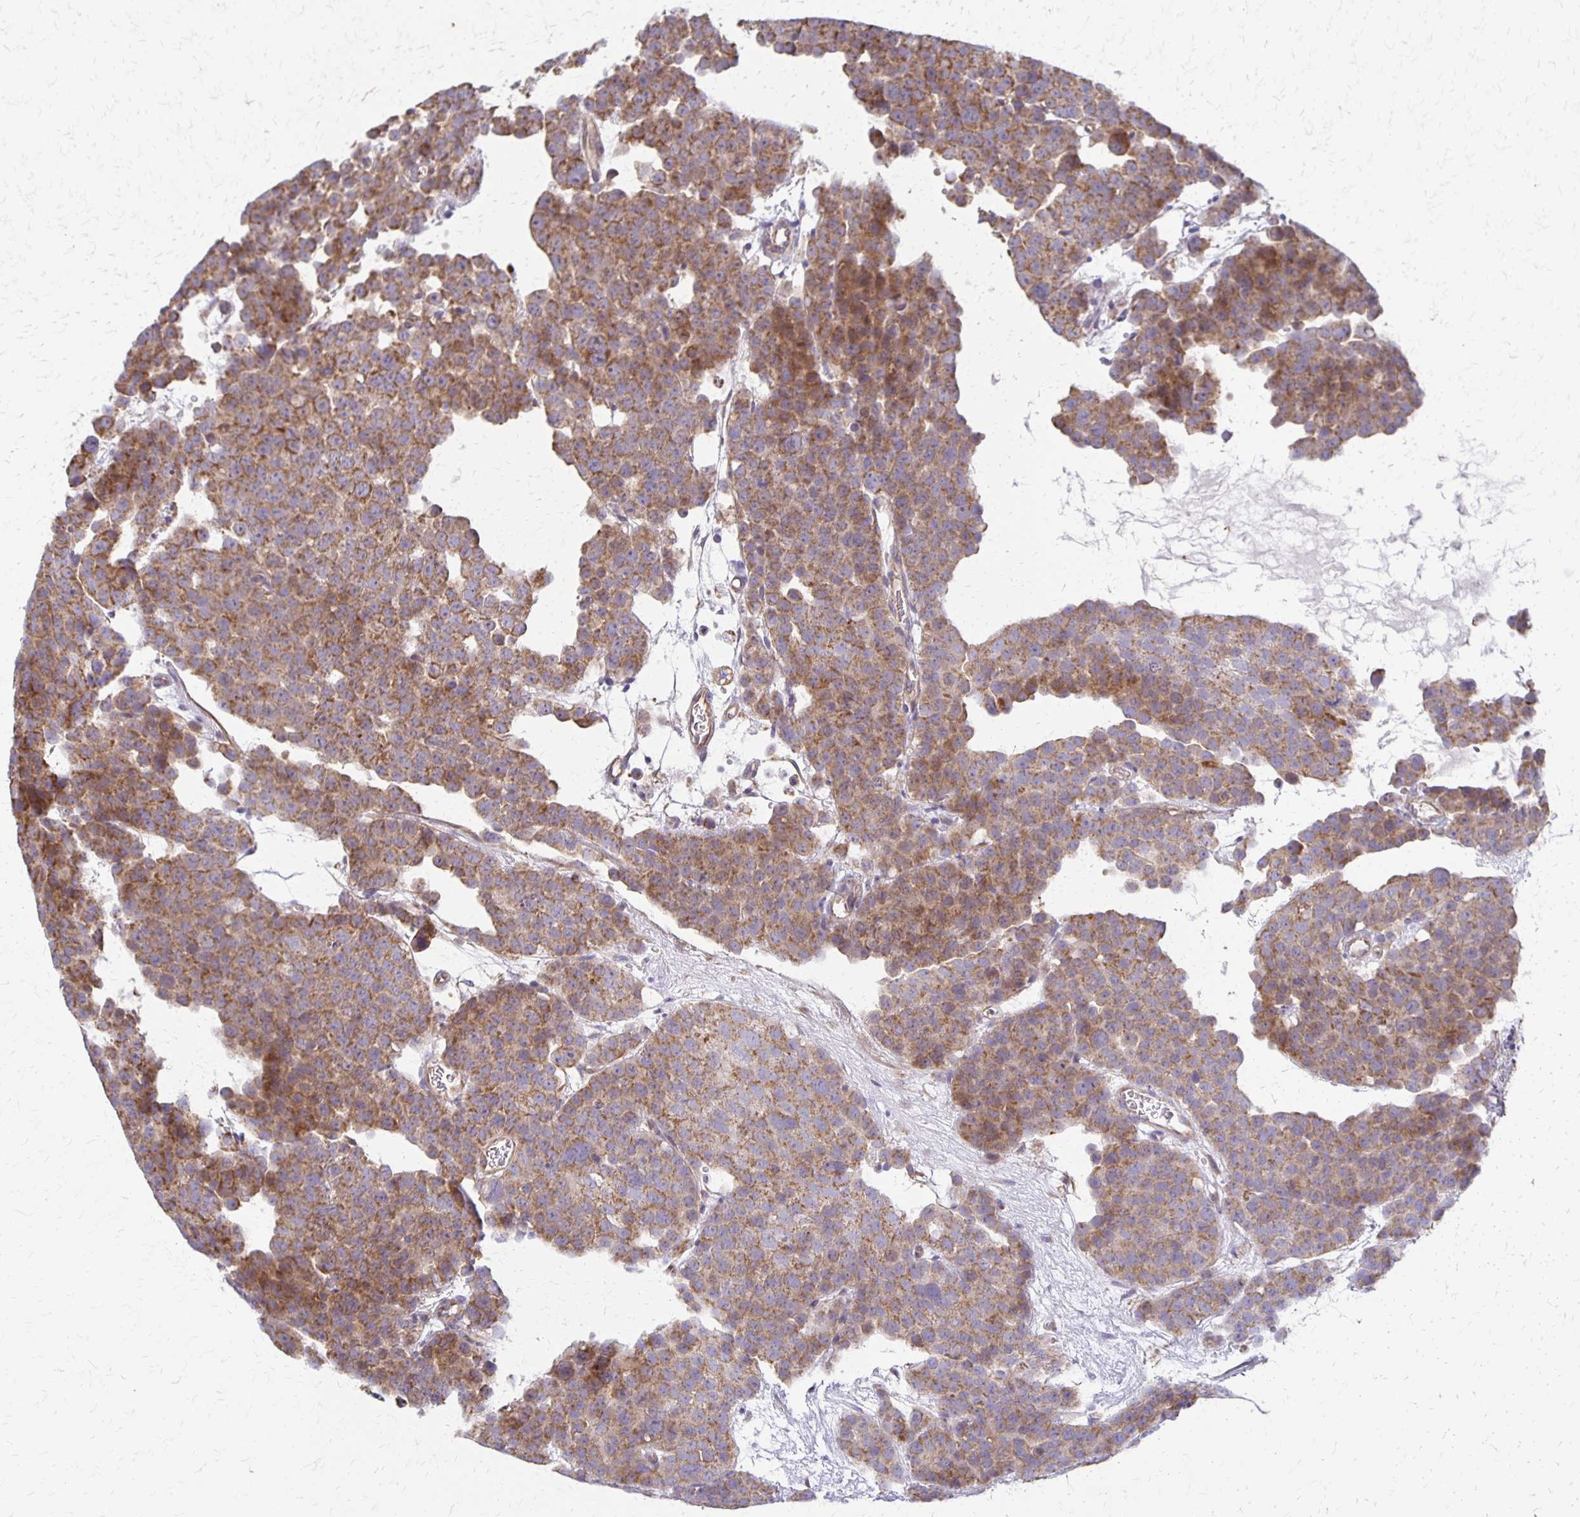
{"staining": {"intensity": "moderate", "quantity": ">75%", "location": "cytoplasmic/membranous"}, "tissue": "testis cancer", "cell_type": "Tumor cells", "image_type": "cancer", "snomed": [{"axis": "morphology", "description": "Seminoma, NOS"}, {"axis": "topography", "description": "Testis"}], "caption": "Moderate cytoplasmic/membranous protein staining is seen in about >75% of tumor cells in testis cancer.", "gene": "EIF4EBP2", "patient": {"sex": "male", "age": 71}}